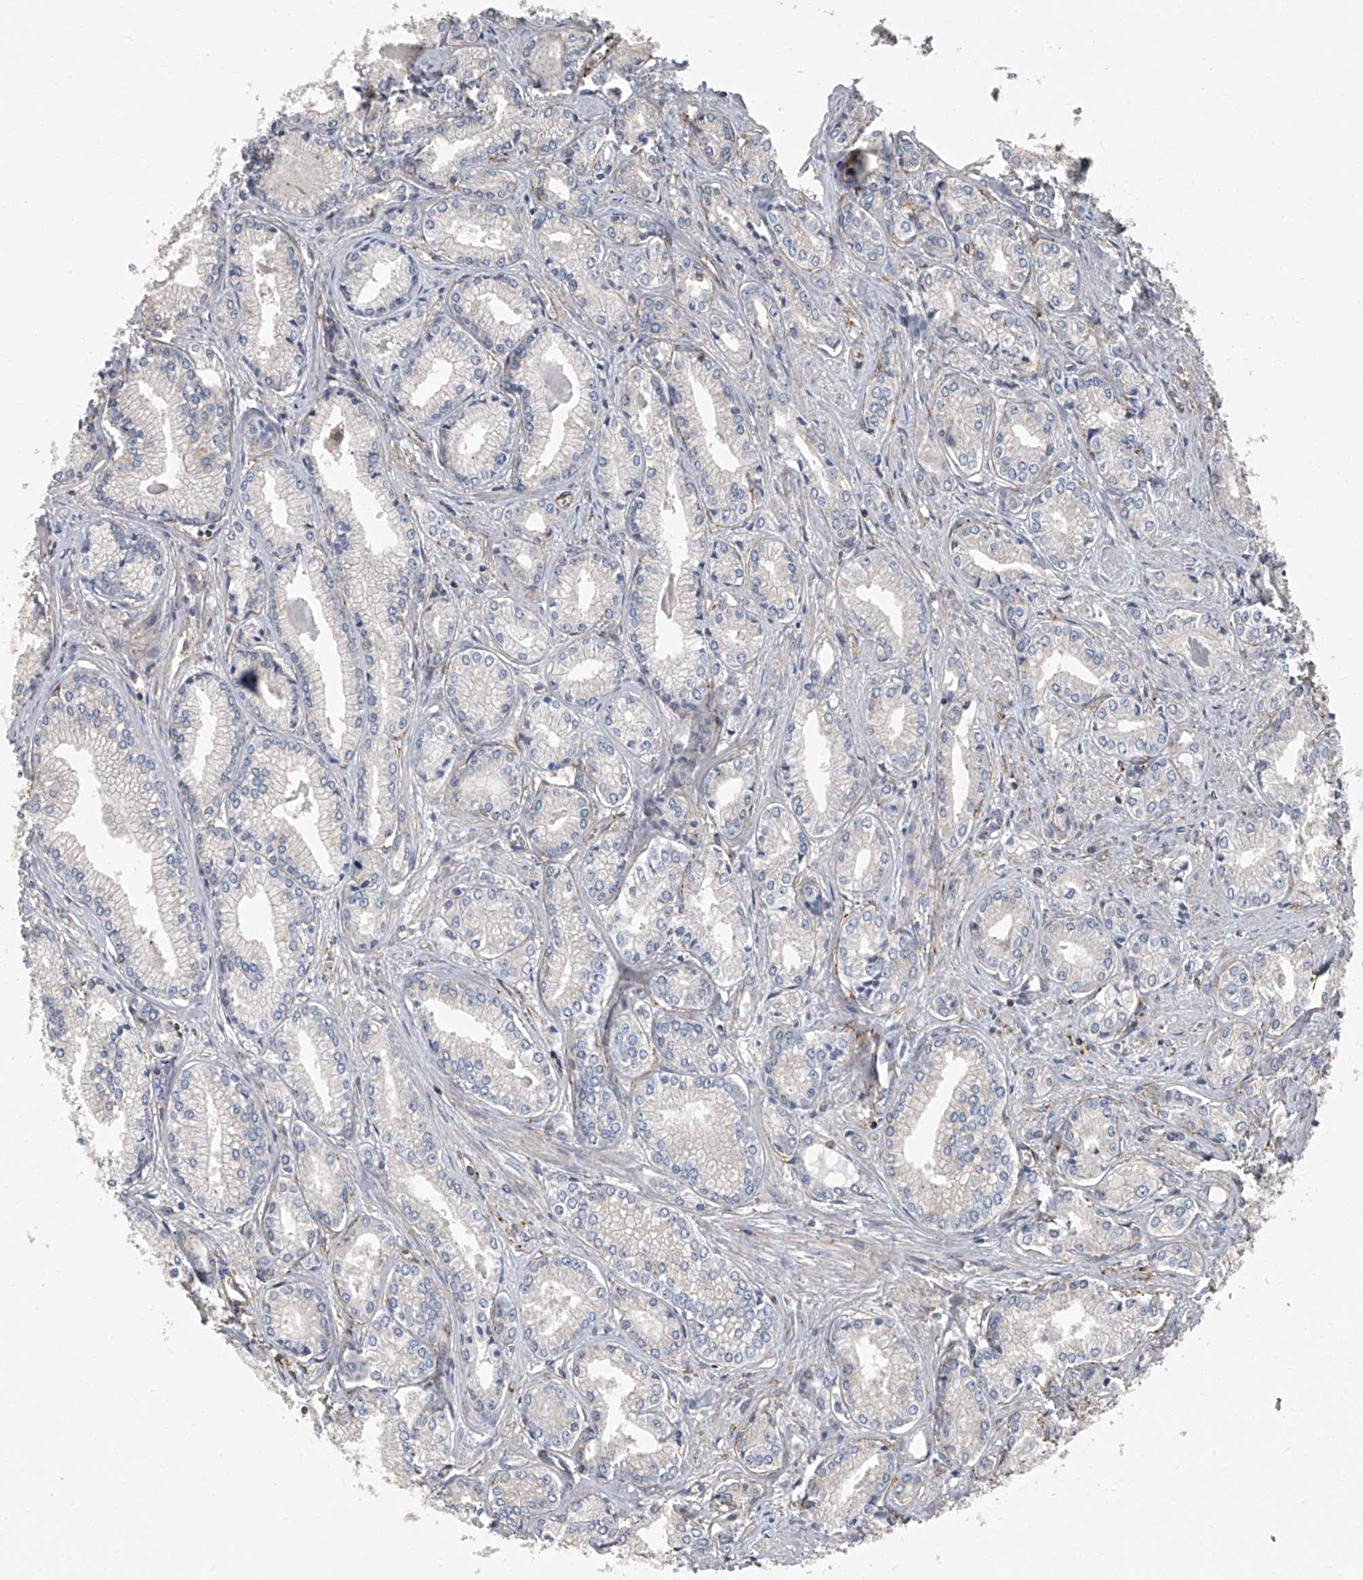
{"staining": {"intensity": "negative", "quantity": "none", "location": "none"}, "tissue": "prostate cancer", "cell_type": "Tumor cells", "image_type": "cancer", "snomed": [{"axis": "morphology", "description": "Adenocarcinoma, Low grade"}, {"axis": "topography", "description": "Prostate"}], "caption": "Immunohistochemical staining of adenocarcinoma (low-grade) (prostate) shows no significant staining in tumor cells.", "gene": "SEPTIN7", "patient": {"sex": "male", "age": 60}}